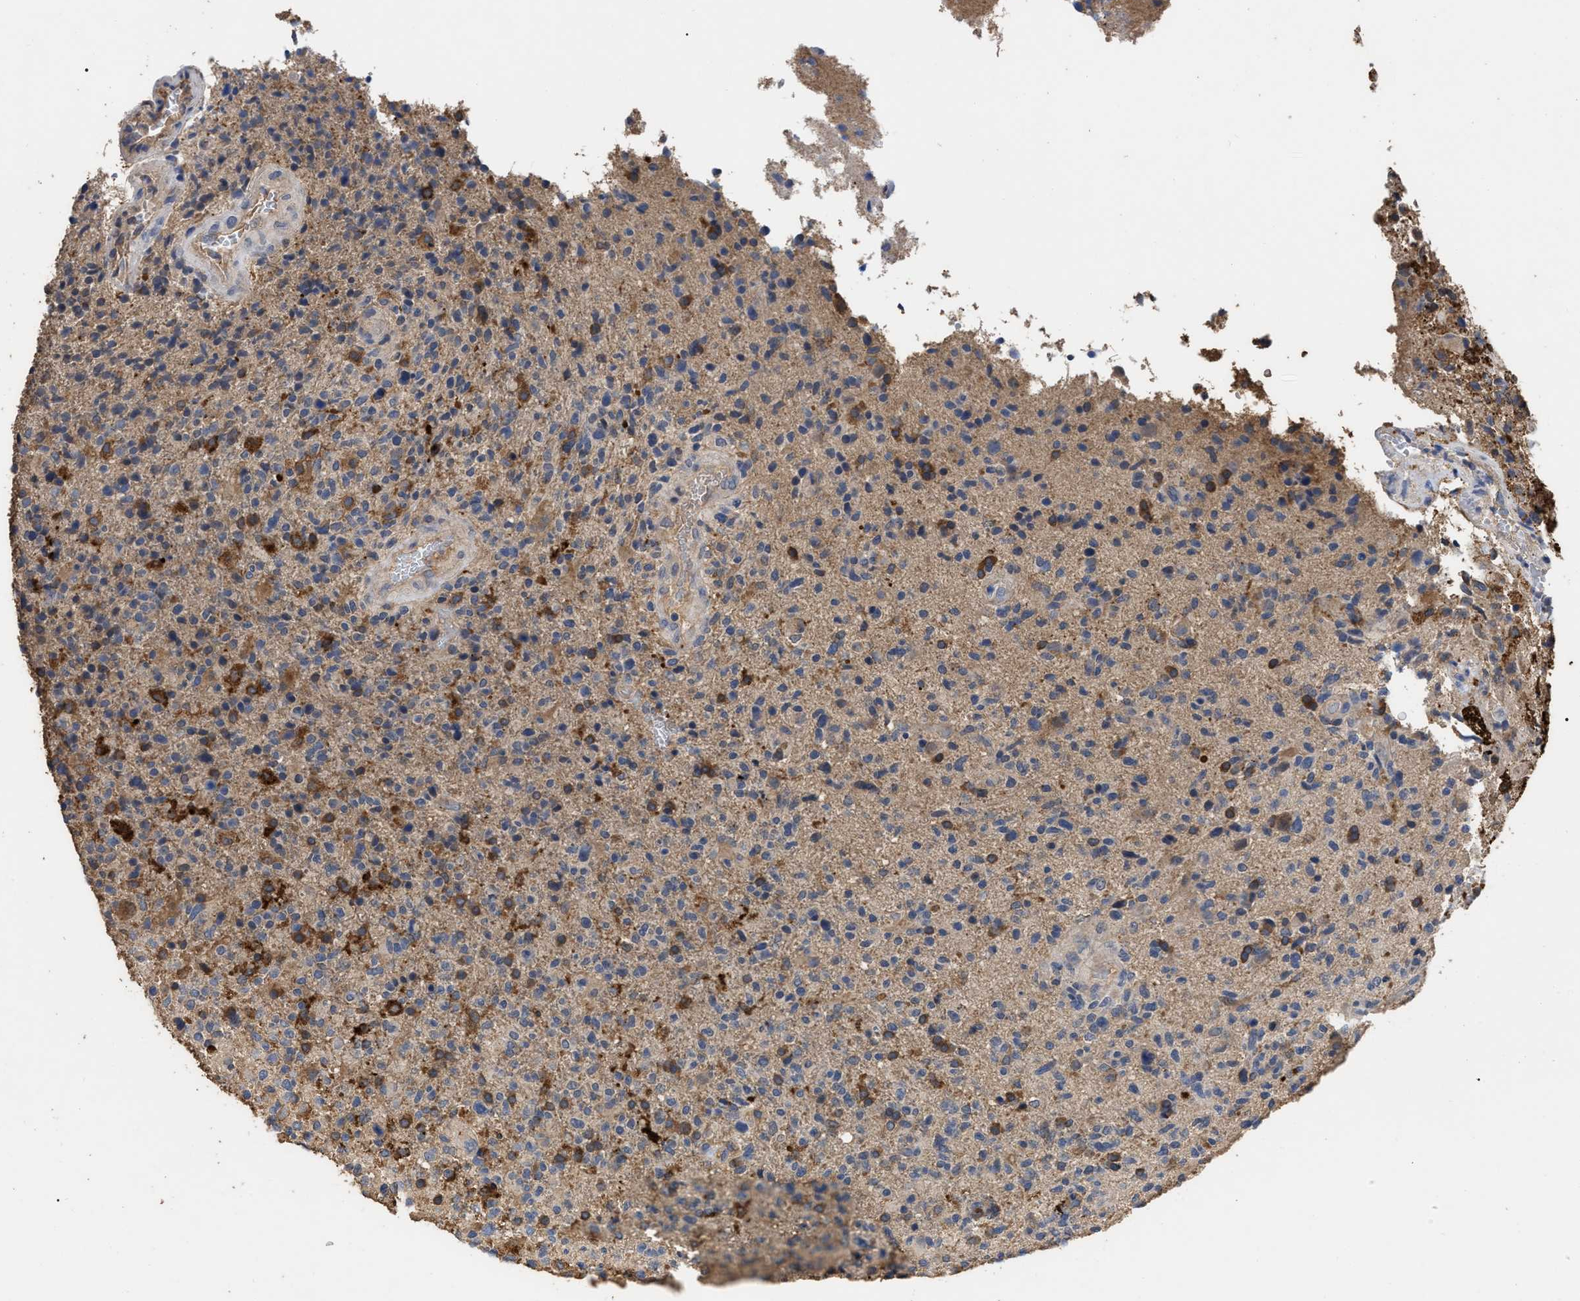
{"staining": {"intensity": "strong", "quantity": "<25%", "location": "cytoplasmic/membranous"}, "tissue": "glioma", "cell_type": "Tumor cells", "image_type": "cancer", "snomed": [{"axis": "morphology", "description": "Glioma, malignant, High grade"}, {"axis": "topography", "description": "Brain"}], "caption": "Immunohistochemistry (IHC) histopathology image of neoplastic tissue: human malignant glioma (high-grade) stained using immunohistochemistry (IHC) shows medium levels of strong protein expression localized specifically in the cytoplasmic/membranous of tumor cells, appearing as a cytoplasmic/membranous brown color.", "gene": "GPR179", "patient": {"sex": "male", "age": 72}}